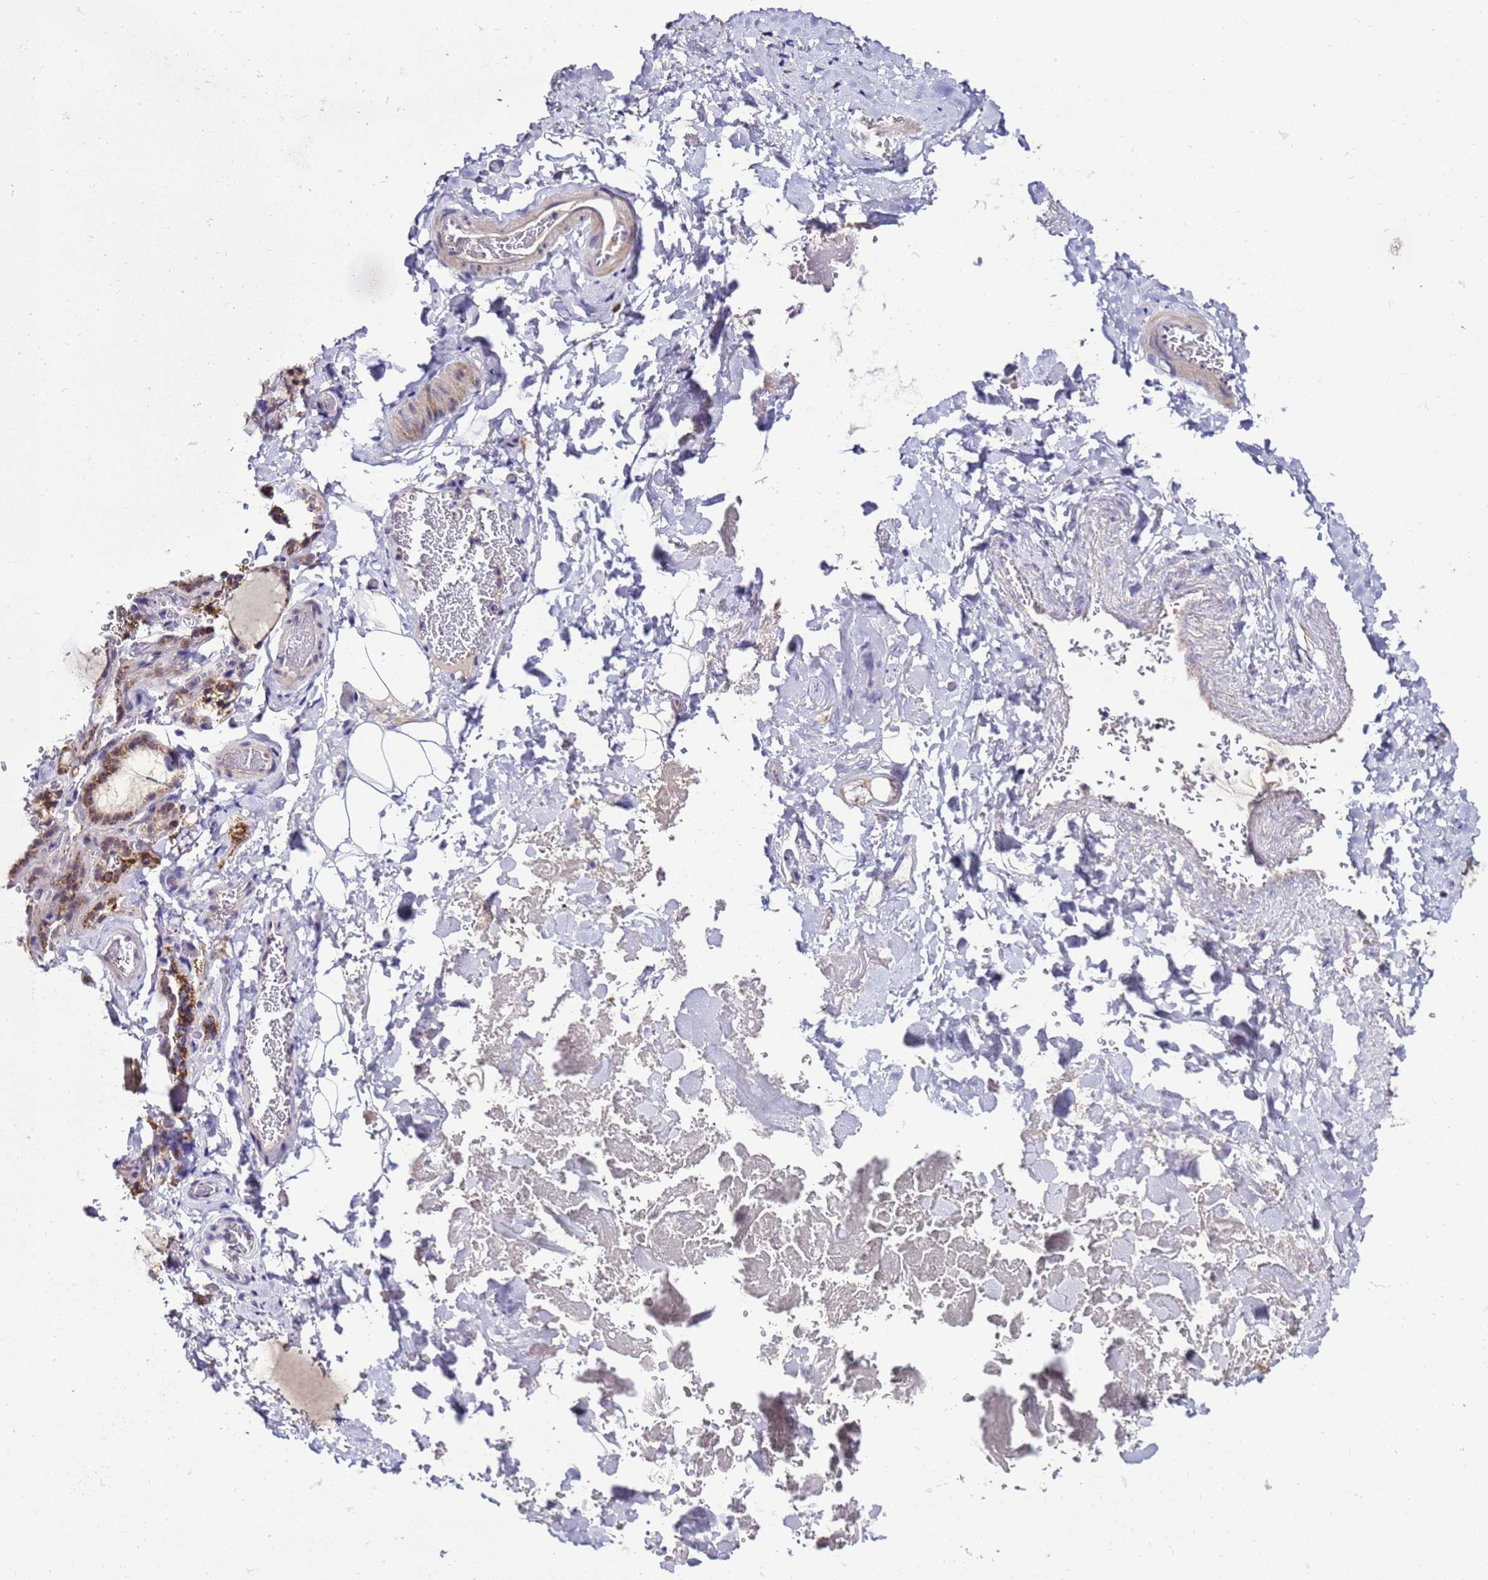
{"staining": {"intensity": "strong", "quantity": ">75%", "location": "cytoplasmic/membranous"}, "tissue": "thyroid gland", "cell_type": "Glandular cells", "image_type": "normal", "snomed": [{"axis": "morphology", "description": "Normal tissue, NOS"}, {"axis": "topography", "description": "Thyroid gland"}], "caption": "Immunohistochemistry (DAB (3,3'-diaminobenzidine)) staining of normal human thyroid gland exhibits strong cytoplasmic/membranous protein expression in approximately >75% of glandular cells. (DAB IHC with brightfield microscopy, high magnification).", "gene": "C19orf47", "patient": {"sex": "female", "age": 22}}